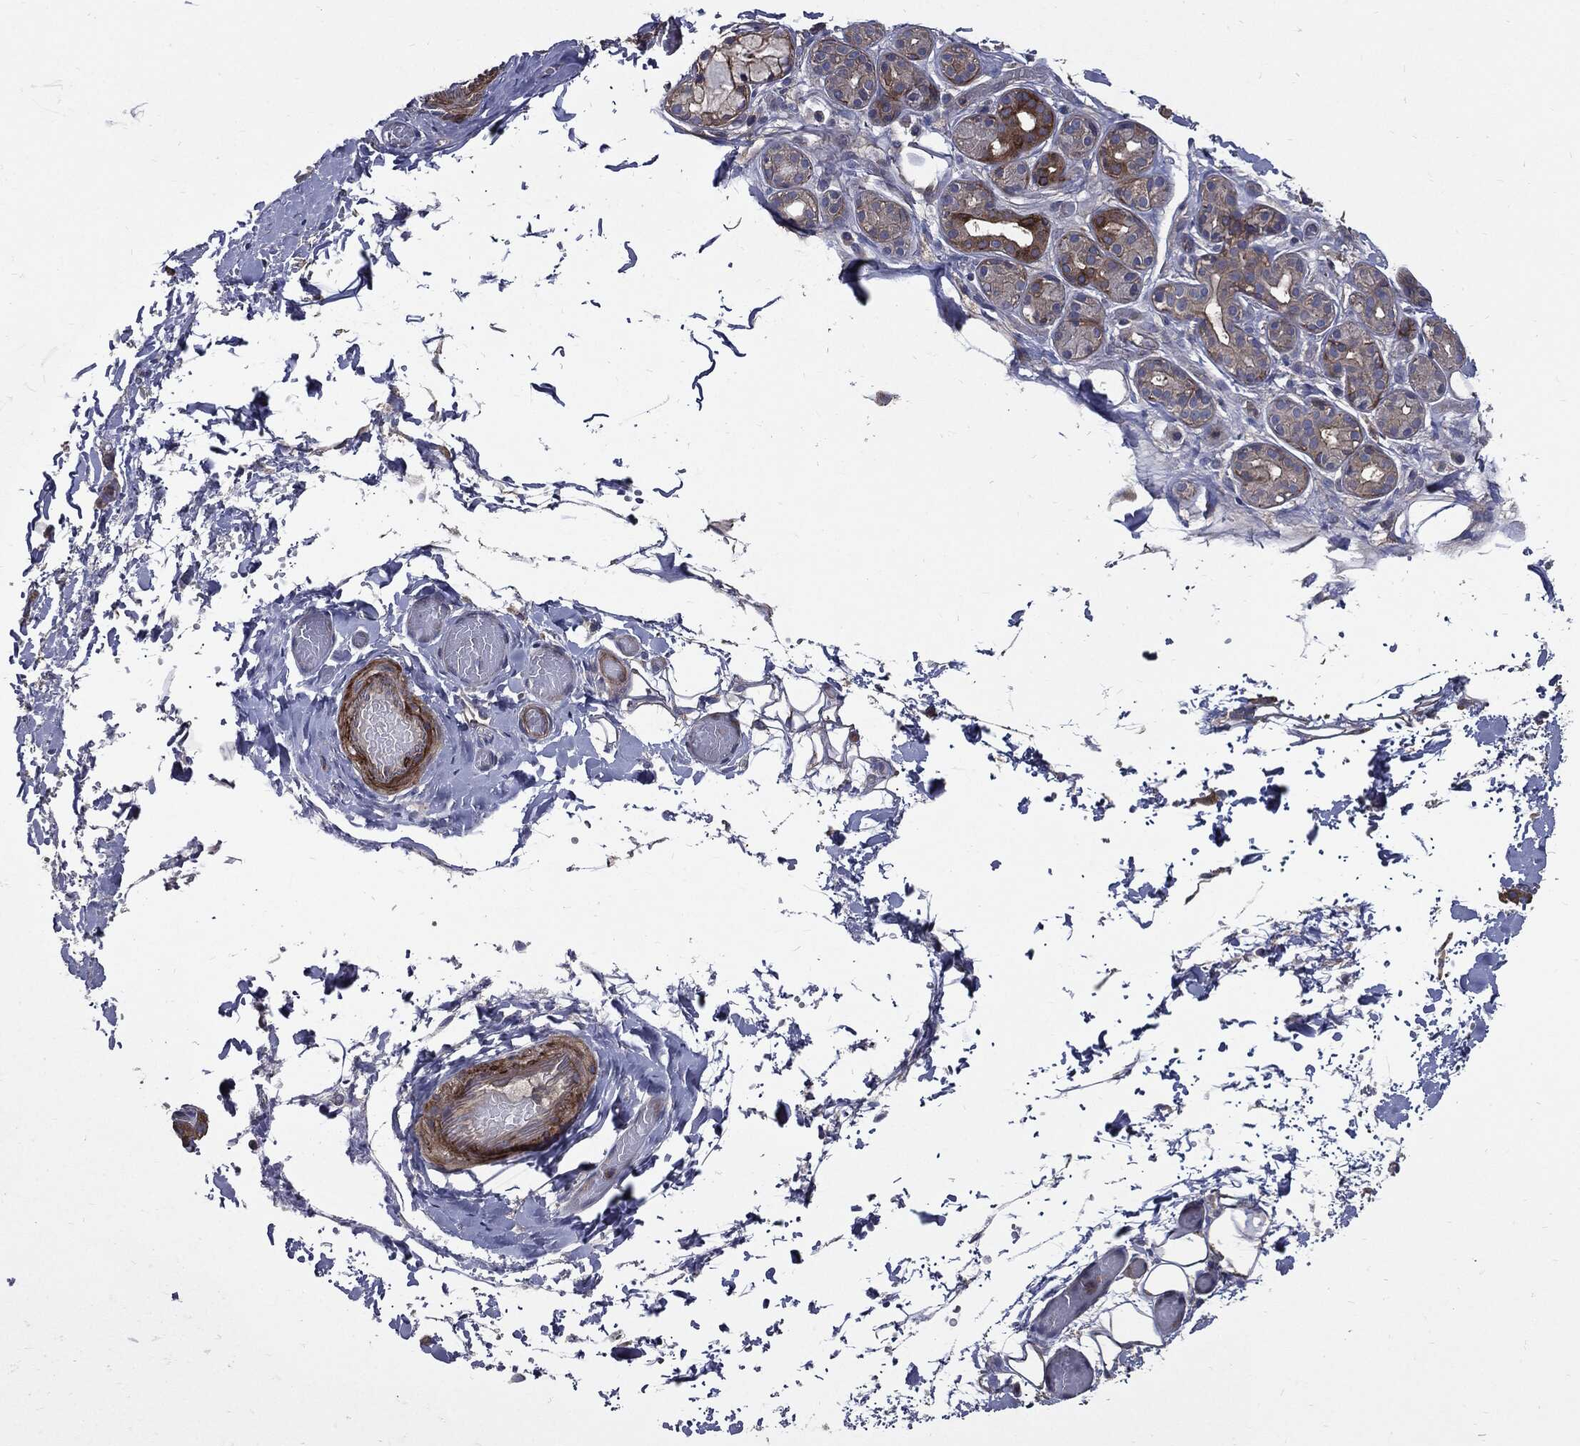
{"staining": {"intensity": "moderate", "quantity": "<25%", "location": "cytoplasmic/membranous"}, "tissue": "salivary gland", "cell_type": "Glandular cells", "image_type": "normal", "snomed": [{"axis": "morphology", "description": "Normal tissue, NOS"}, {"axis": "topography", "description": "Salivary gland"}, {"axis": "topography", "description": "Peripheral nerve tissue"}], "caption": "Approximately <25% of glandular cells in unremarkable human salivary gland exhibit moderate cytoplasmic/membranous protein positivity as visualized by brown immunohistochemical staining.", "gene": "PDCD6IP", "patient": {"sex": "male", "age": 71}}